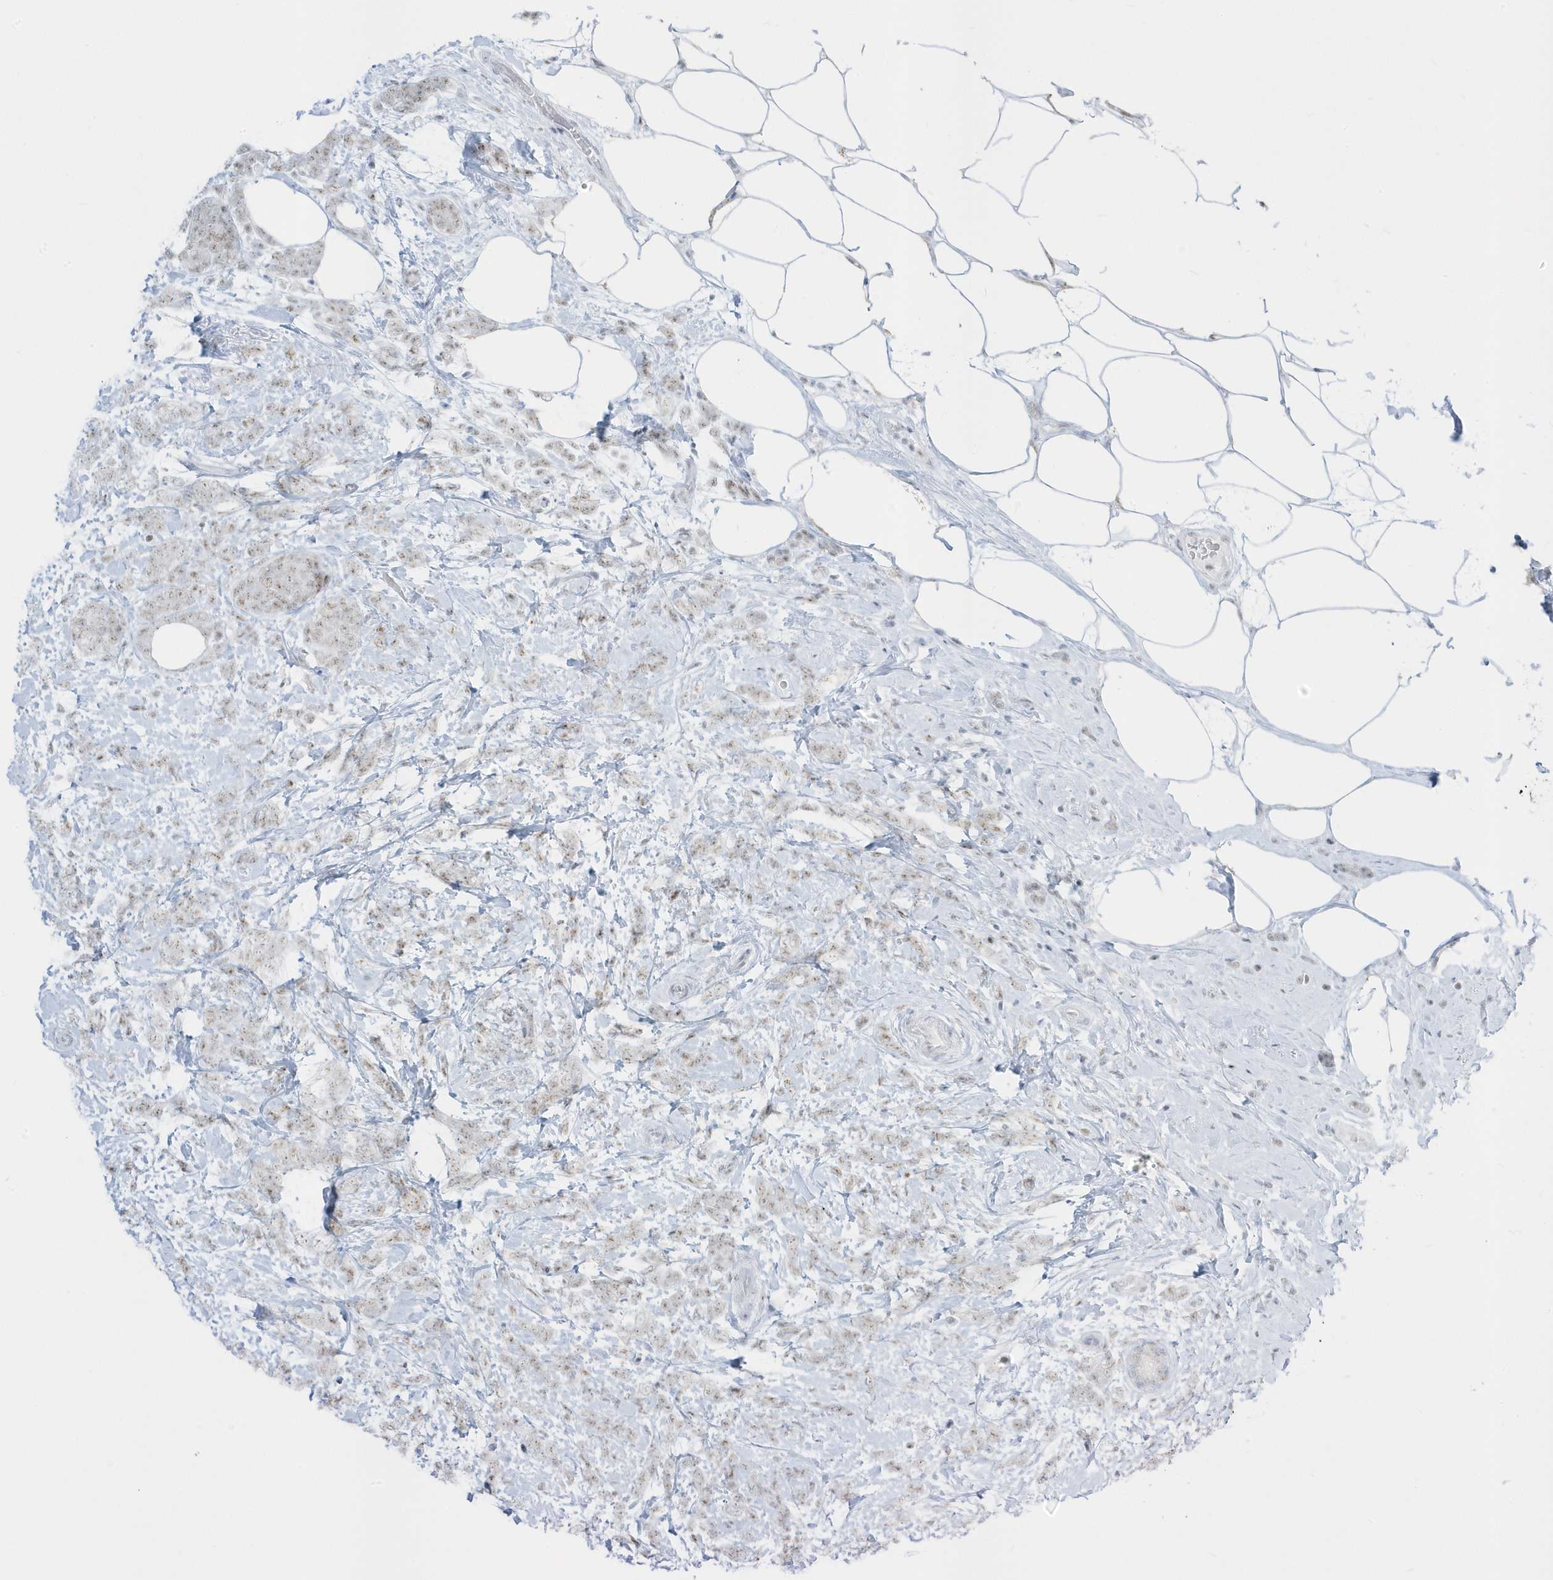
{"staining": {"intensity": "weak", "quantity": ">75%", "location": "nuclear"}, "tissue": "breast cancer", "cell_type": "Tumor cells", "image_type": "cancer", "snomed": [{"axis": "morphology", "description": "Lobular carcinoma"}, {"axis": "topography", "description": "Breast"}], "caption": "Tumor cells exhibit low levels of weak nuclear staining in approximately >75% of cells in human breast cancer (lobular carcinoma).", "gene": "PLEKHN1", "patient": {"sex": "female", "age": 58}}